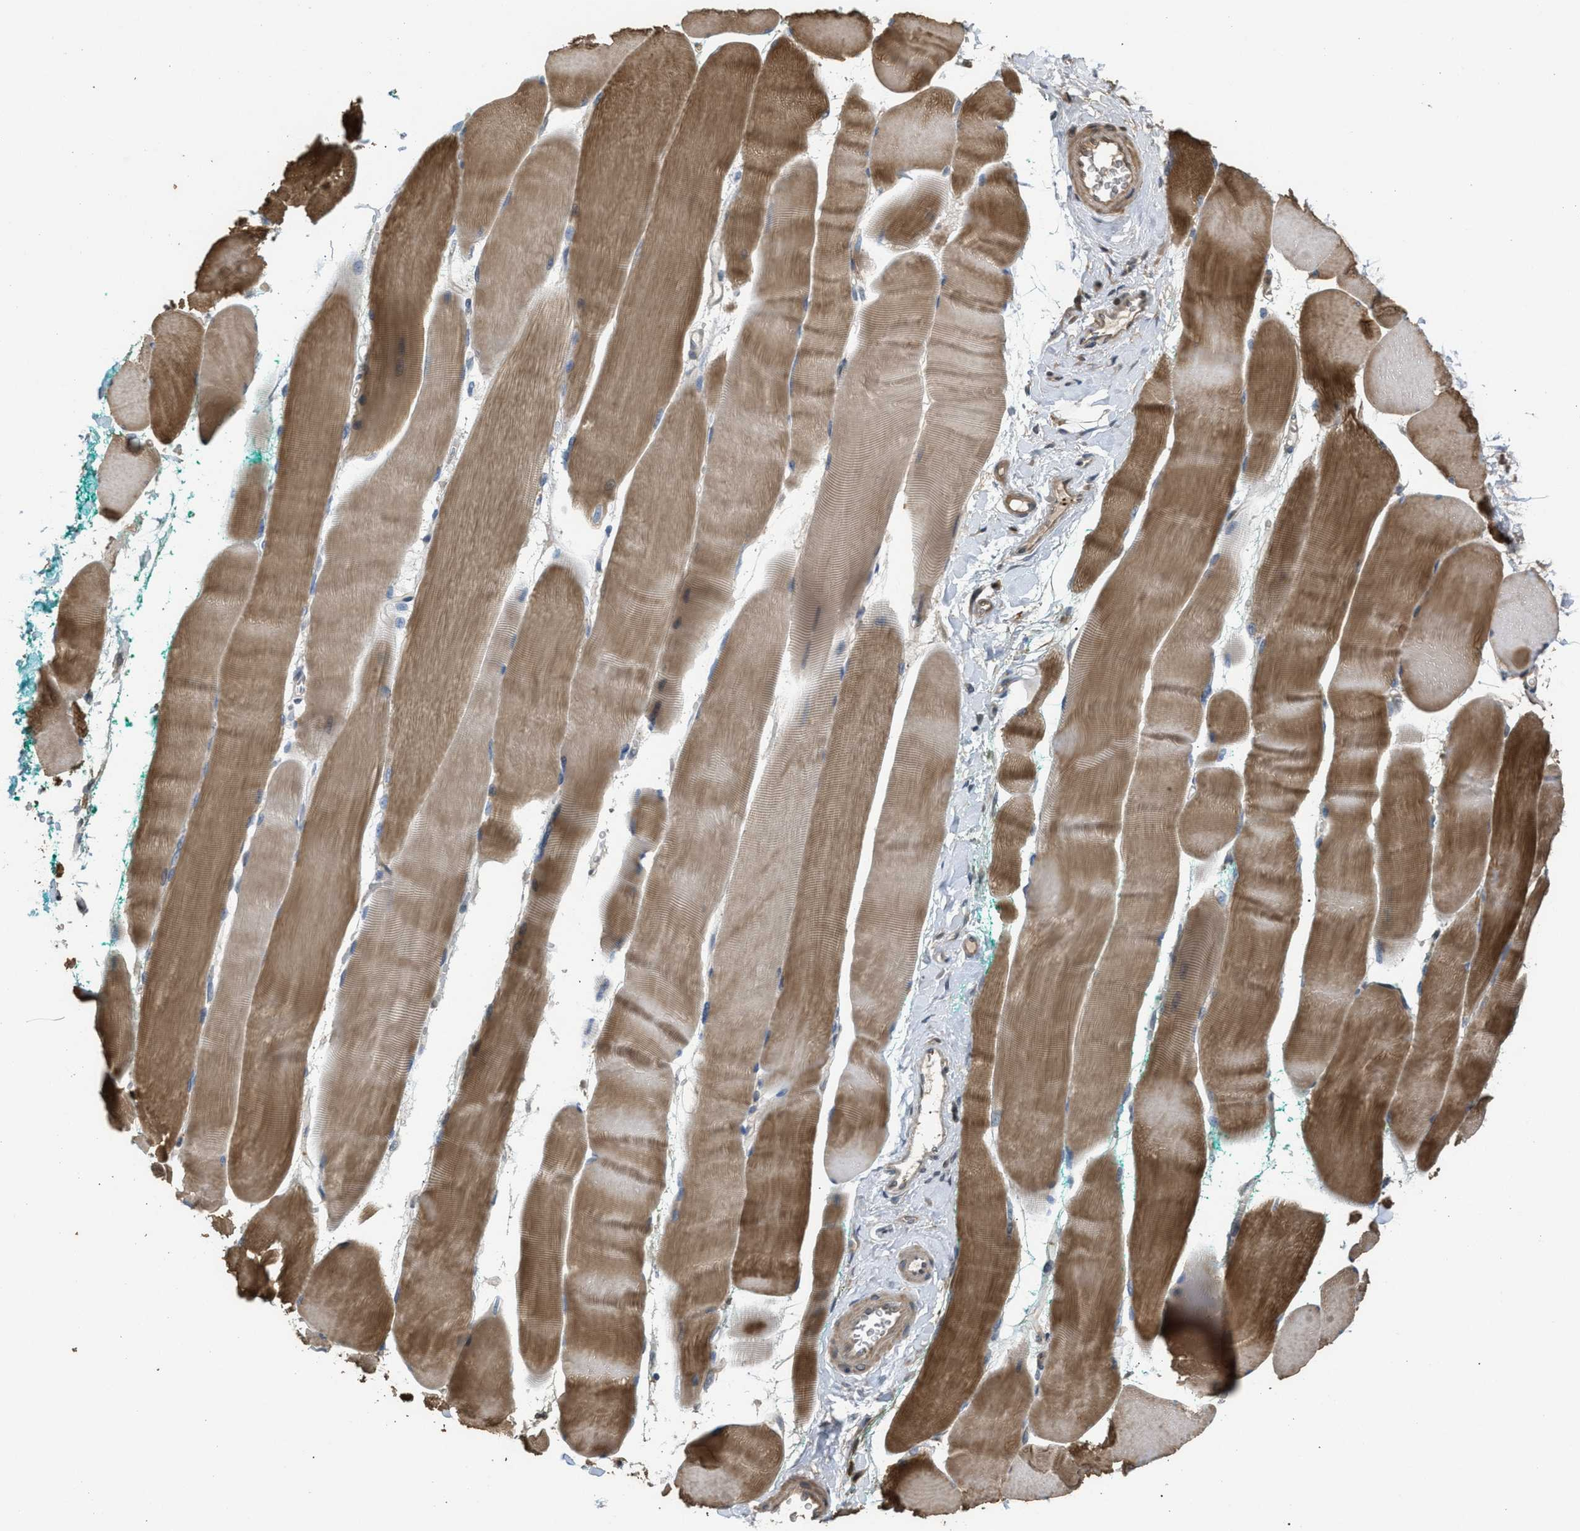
{"staining": {"intensity": "moderate", "quantity": ">75%", "location": "cytoplasmic/membranous"}, "tissue": "skeletal muscle", "cell_type": "Myocytes", "image_type": "normal", "snomed": [{"axis": "morphology", "description": "Normal tissue, NOS"}, {"axis": "morphology", "description": "Squamous cell carcinoma, NOS"}, {"axis": "topography", "description": "Skeletal muscle"}], "caption": "IHC (DAB) staining of normal human skeletal muscle reveals moderate cytoplasmic/membranous protein expression in about >75% of myocytes. (DAB = brown stain, brightfield microscopy at high magnification).", "gene": "ARHGDIA", "patient": {"sex": "male", "age": 51}}